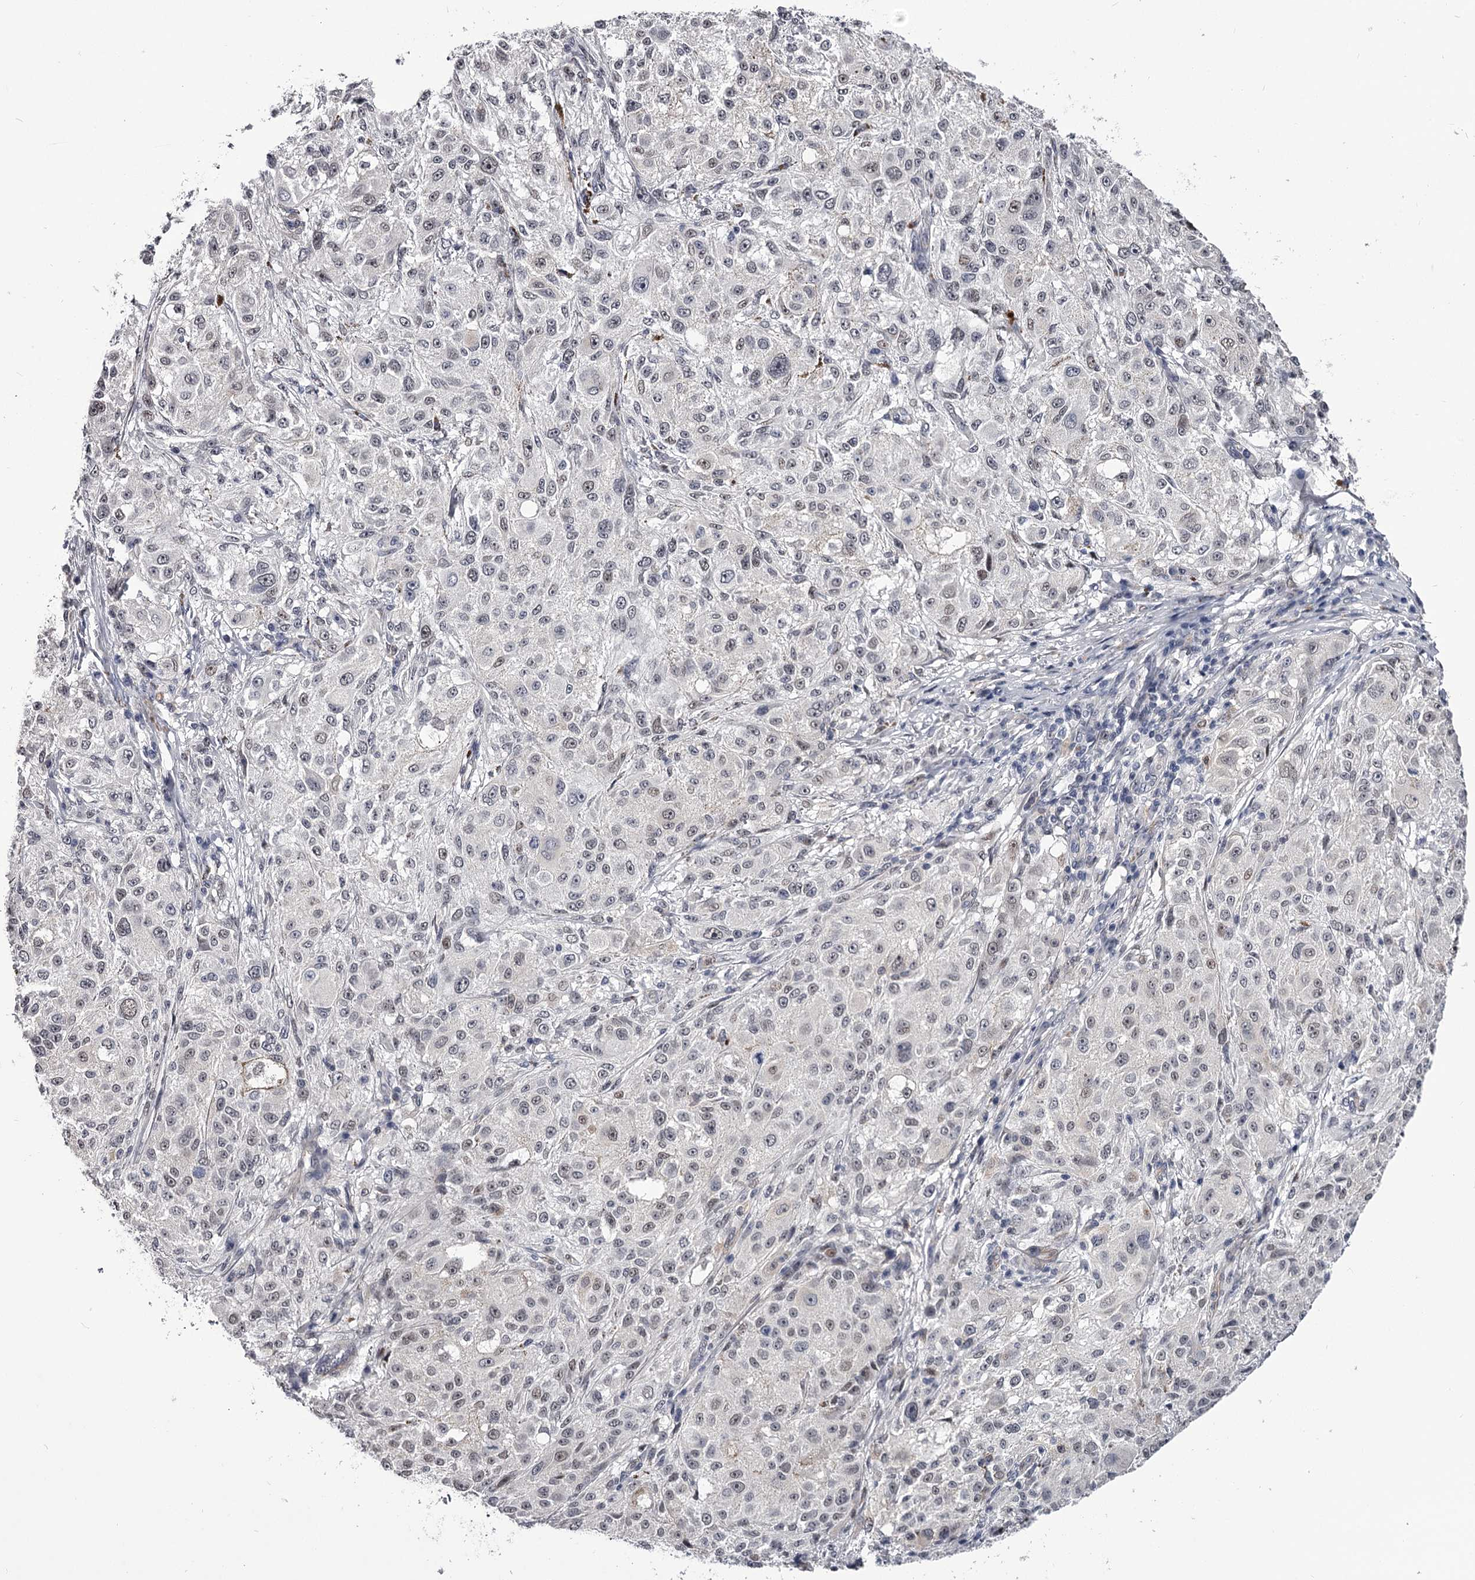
{"staining": {"intensity": "negative", "quantity": "none", "location": "none"}, "tissue": "melanoma", "cell_type": "Tumor cells", "image_type": "cancer", "snomed": [{"axis": "morphology", "description": "Necrosis, NOS"}, {"axis": "morphology", "description": "Malignant melanoma, NOS"}, {"axis": "topography", "description": "Skin"}], "caption": "This is an immunohistochemistry (IHC) photomicrograph of melanoma. There is no positivity in tumor cells.", "gene": "OVOL2", "patient": {"sex": "female", "age": 87}}